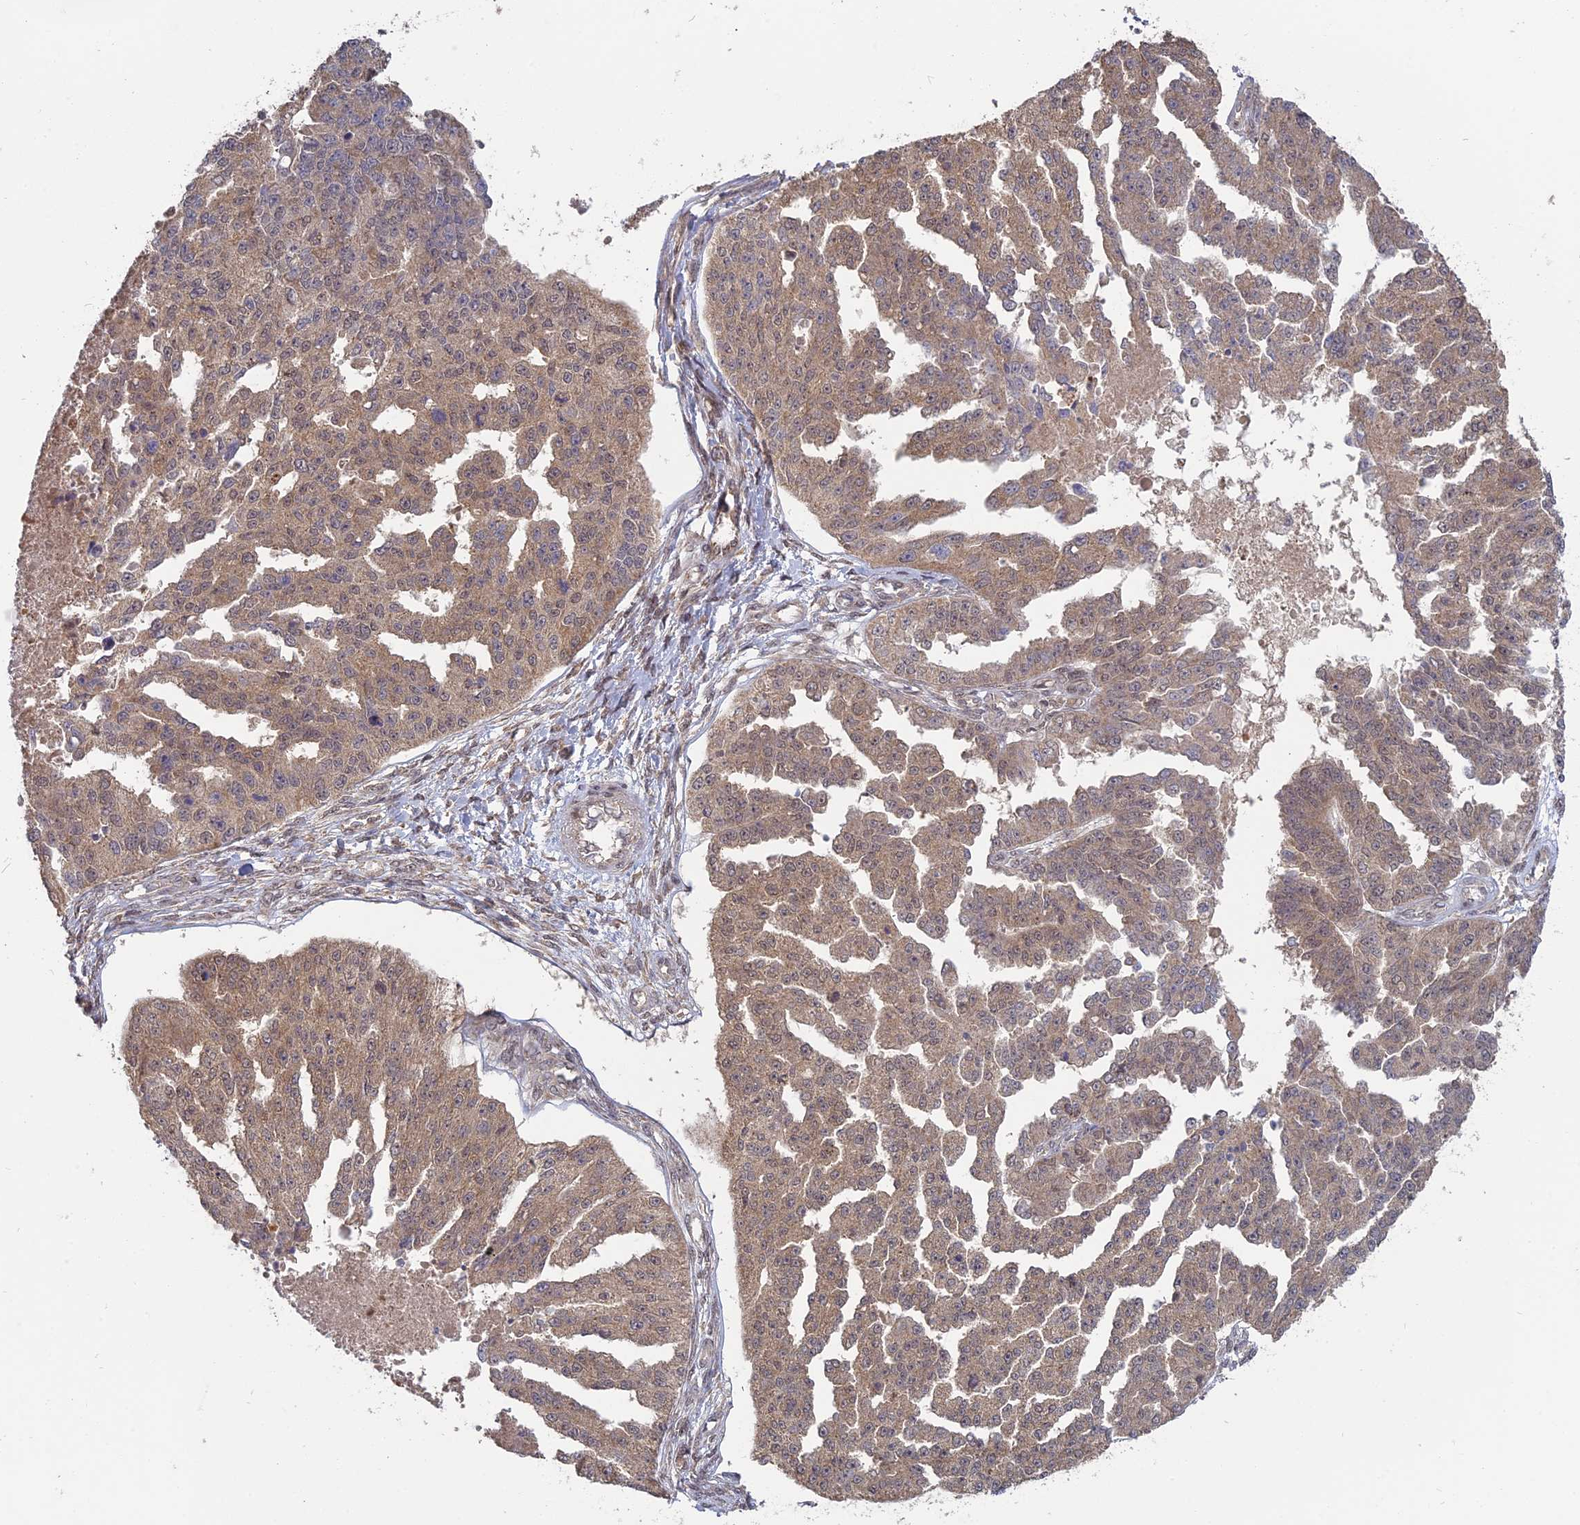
{"staining": {"intensity": "weak", "quantity": ">75%", "location": "cytoplasmic/membranous"}, "tissue": "ovarian cancer", "cell_type": "Tumor cells", "image_type": "cancer", "snomed": [{"axis": "morphology", "description": "Cystadenocarcinoma, serous, NOS"}, {"axis": "topography", "description": "Ovary"}], "caption": "Ovarian serous cystadenocarcinoma stained with a brown dye displays weak cytoplasmic/membranous positive expression in about >75% of tumor cells.", "gene": "PKIG", "patient": {"sex": "female", "age": 58}}